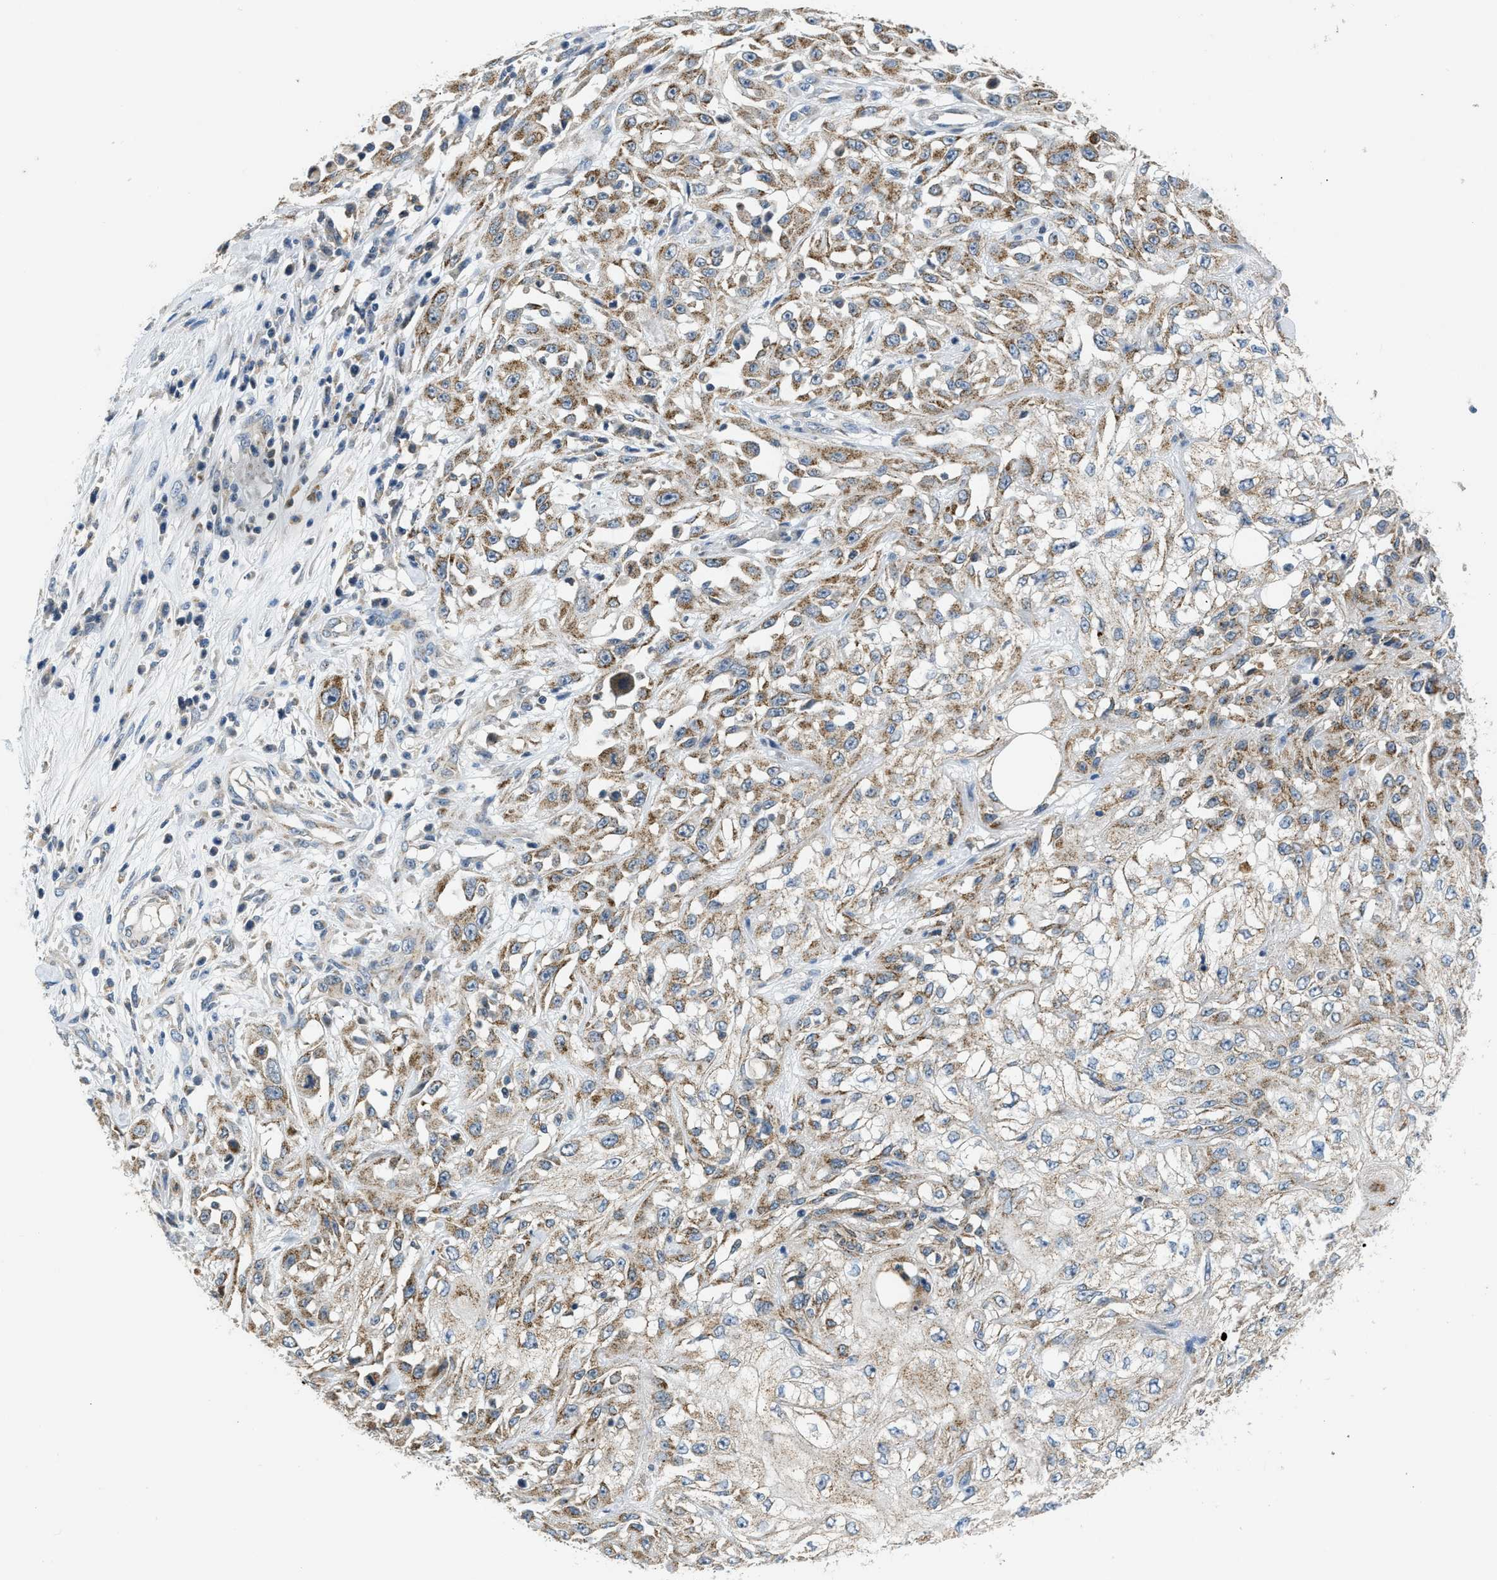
{"staining": {"intensity": "weak", "quantity": ">75%", "location": "cytoplasmic/membranous"}, "tissue": "skin cancer", "cell_type": "Tumor cells", "image_type": "cancer", "snomed": [{"axis": "morphology", "description": "Squamous cell carcinoma, NOS"}, {"axis": "morphology", "description": "Squamous cell carcinoma, metastatic, NOS"}, {"axis": "topography", "description": "Skin"}, {"axis": "topography", "description": "Lymph node"}], "caption": "Protein staining by immunohistochemistry exhibits weak cytoplasmic/membranous expression in approximately >75% of tumor cells in metastatic squamous cell carcinoma (skin).", "gene": "TOMM34", "patient": {"sex": "male", "age": 75}}